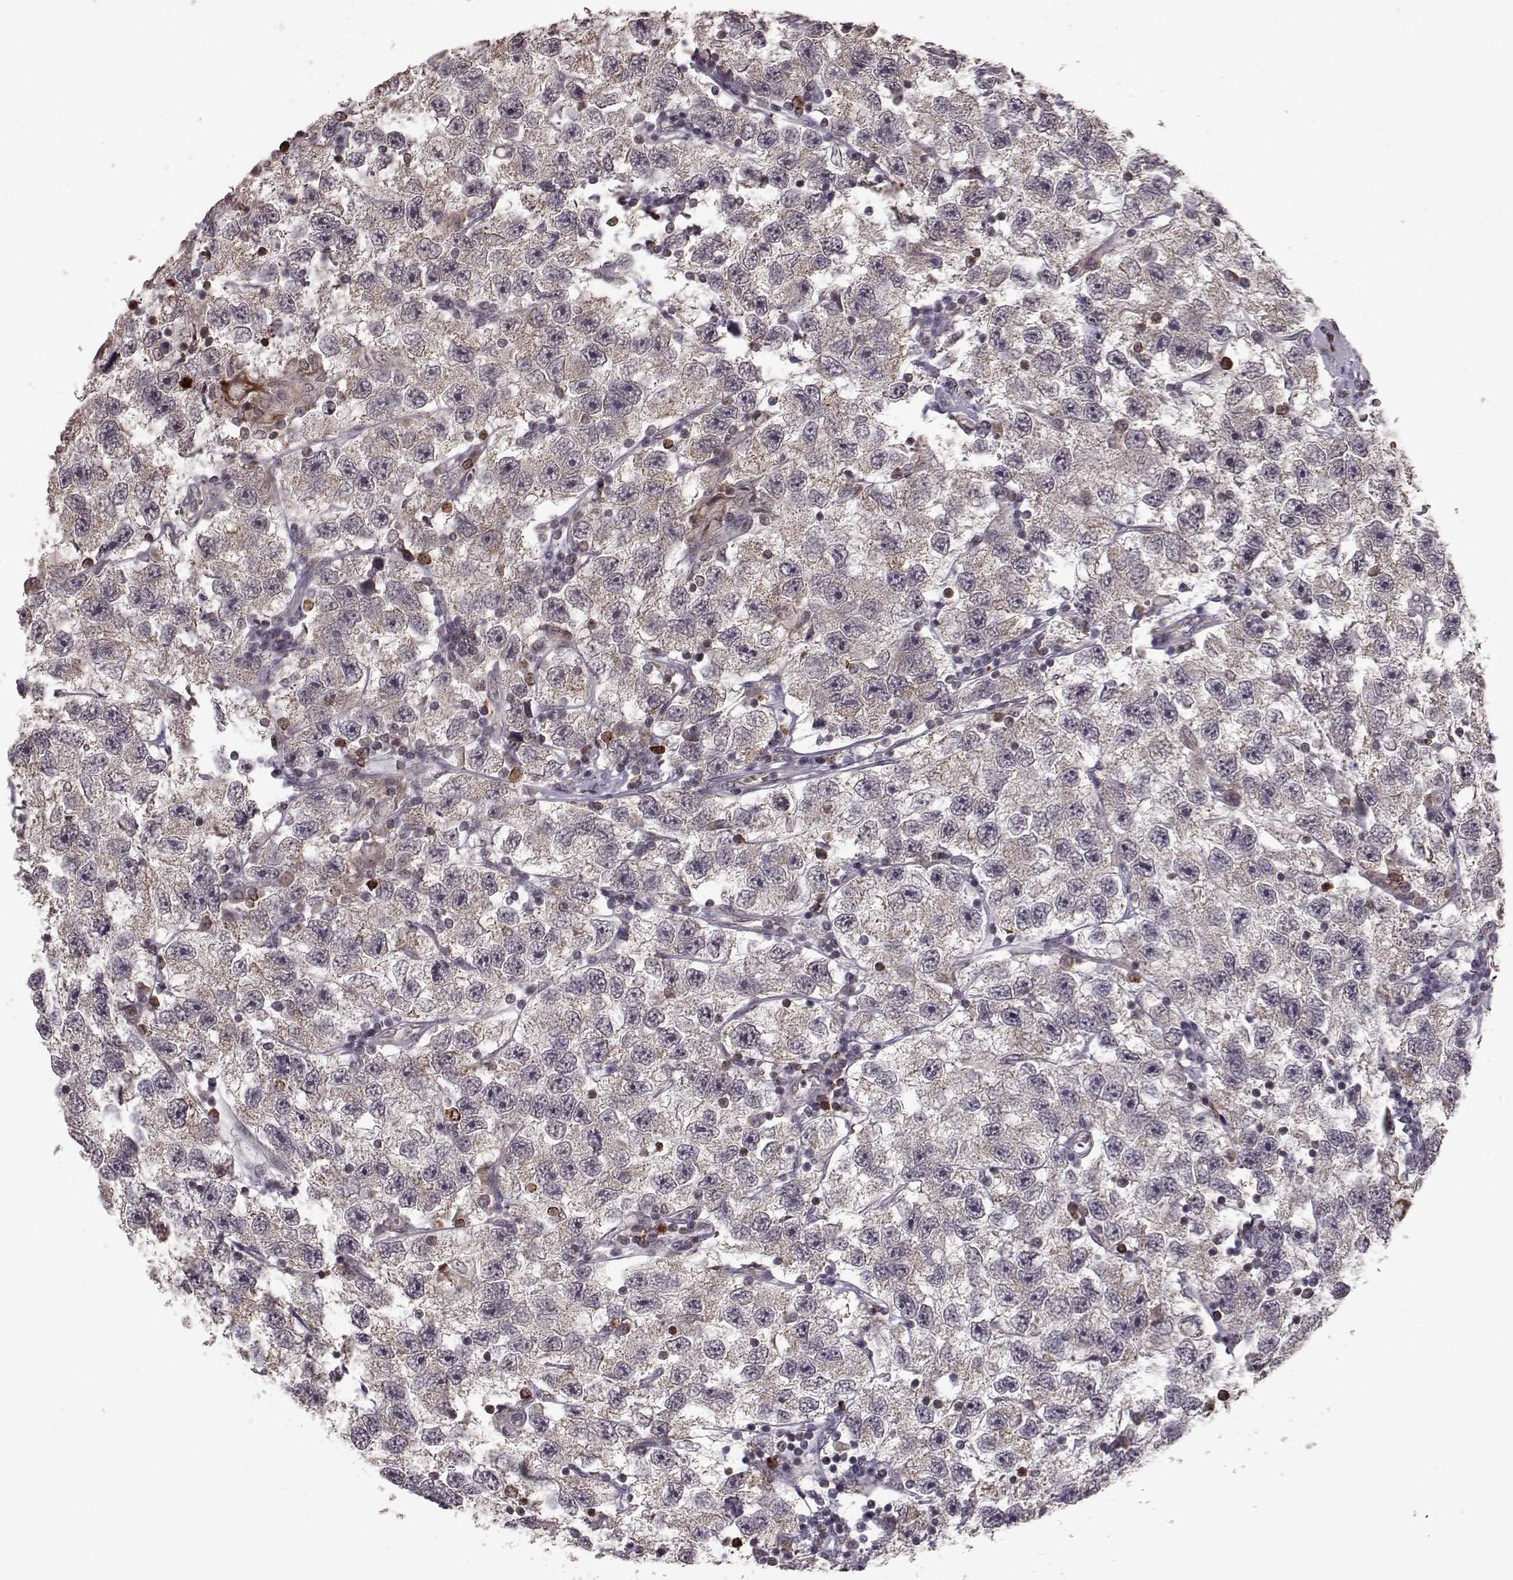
{"staining": {"intensity": "negative", "quantity": "none", "location": "none"}, "tissue": "testis cancer", "cell_type": "Tumor cells", "image_type": "cancer", "snomed": [{"axis": "morphology", "description": "Seminoma, NOS"}, {"axis": "topography", "description": "Testis"}], "caption": "Testis seminoma was stained to show a protein in brown. There is no significant staining in tumor cells.", "gene": "ELOVL5", "patient": {"sex": "male", "age": 26}}